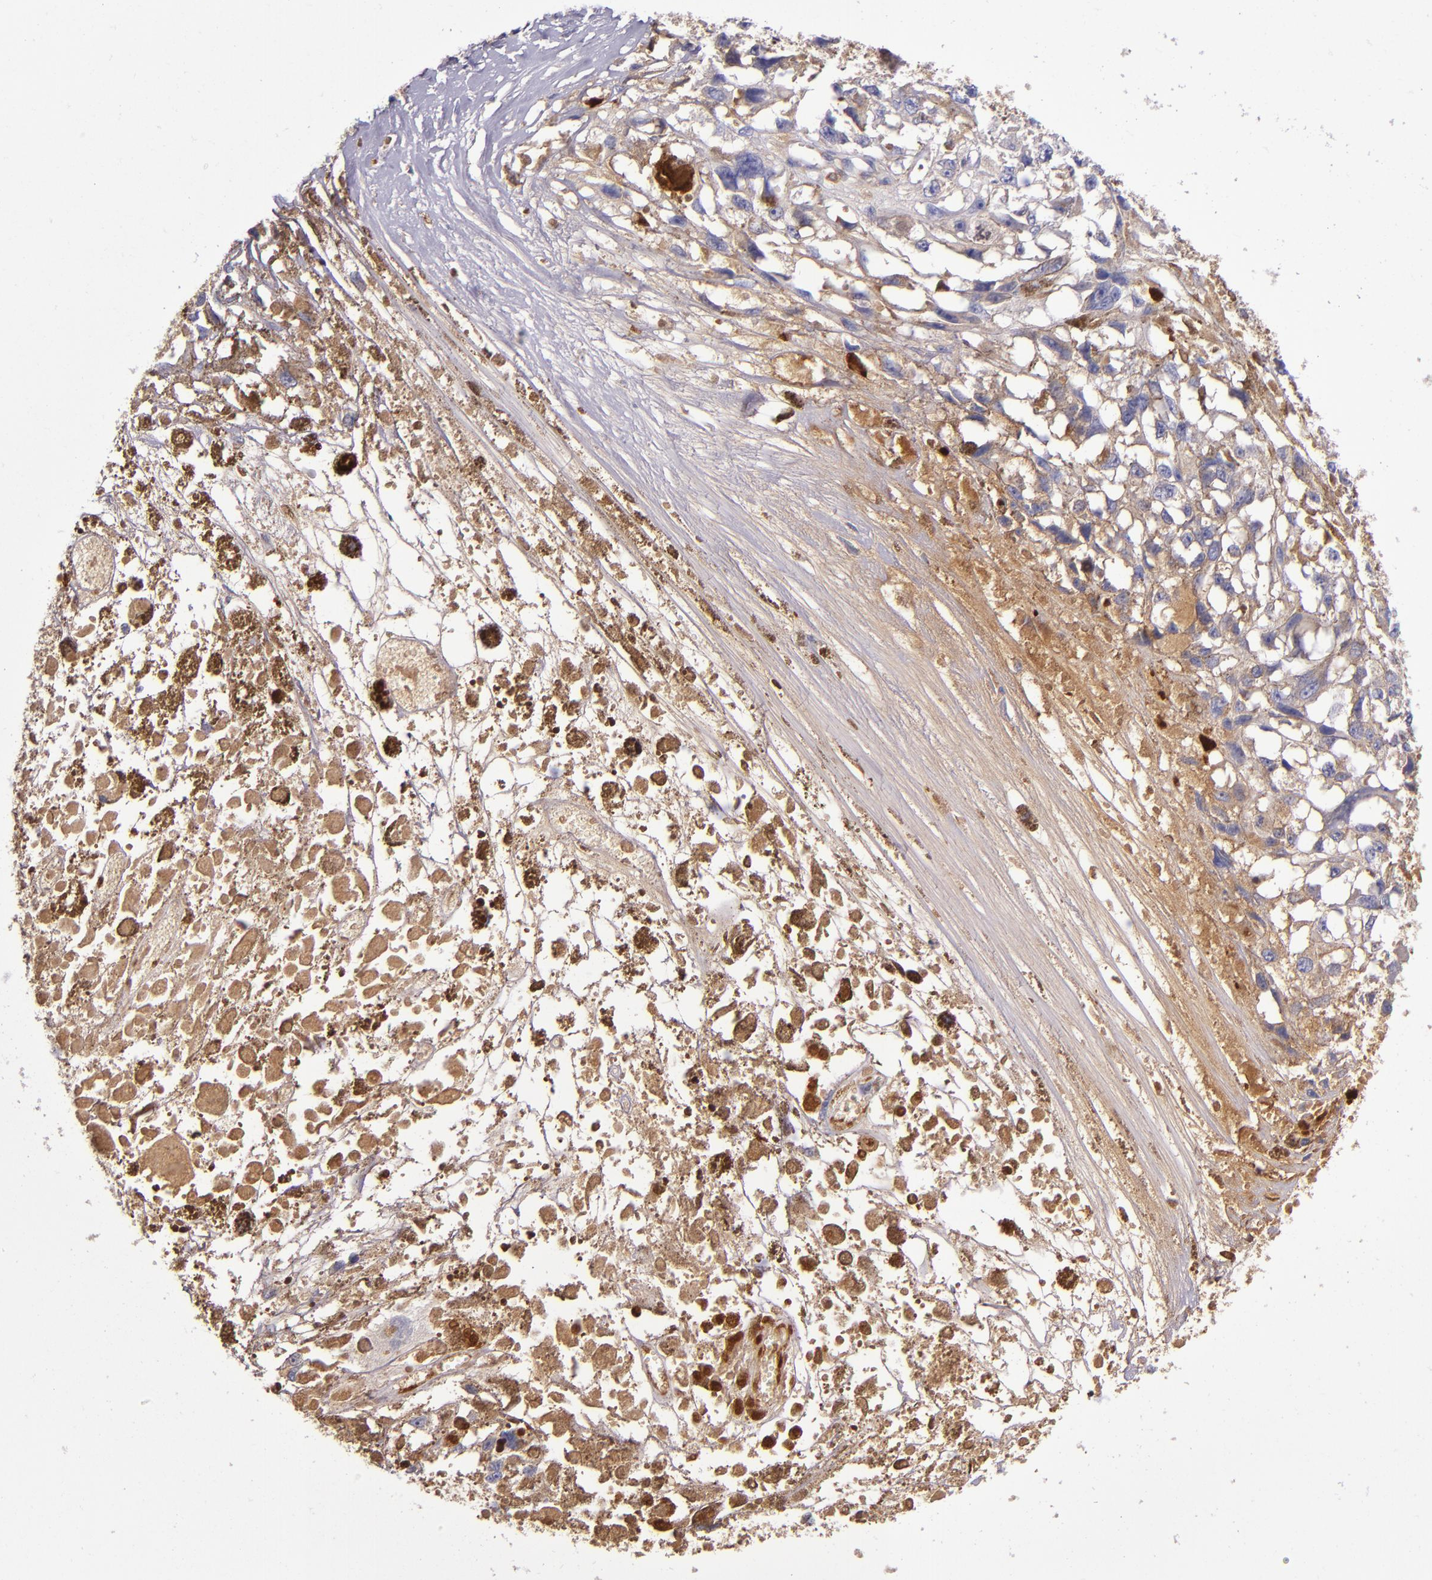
{"staining": {"intensity": "weak", "quantity": "<25%", "location": "cytoplasmic/membranous"}, "tissue": "melanoma", "cell_type": "Tumor cells", "image_type": "cancer", "snomed": [{"axis": "morphology", "description": "Malignant melanoma, Metastatic site"}, {"axis": "topography", "description": "Lymph node"}], "caption": "Malignant melanoma (metastatic site) was stained to show a protein in brown. There is no significant staining in tumor cells.", "gene": "CLEC3B", "patient": {"sex": "male", "age": 59}}